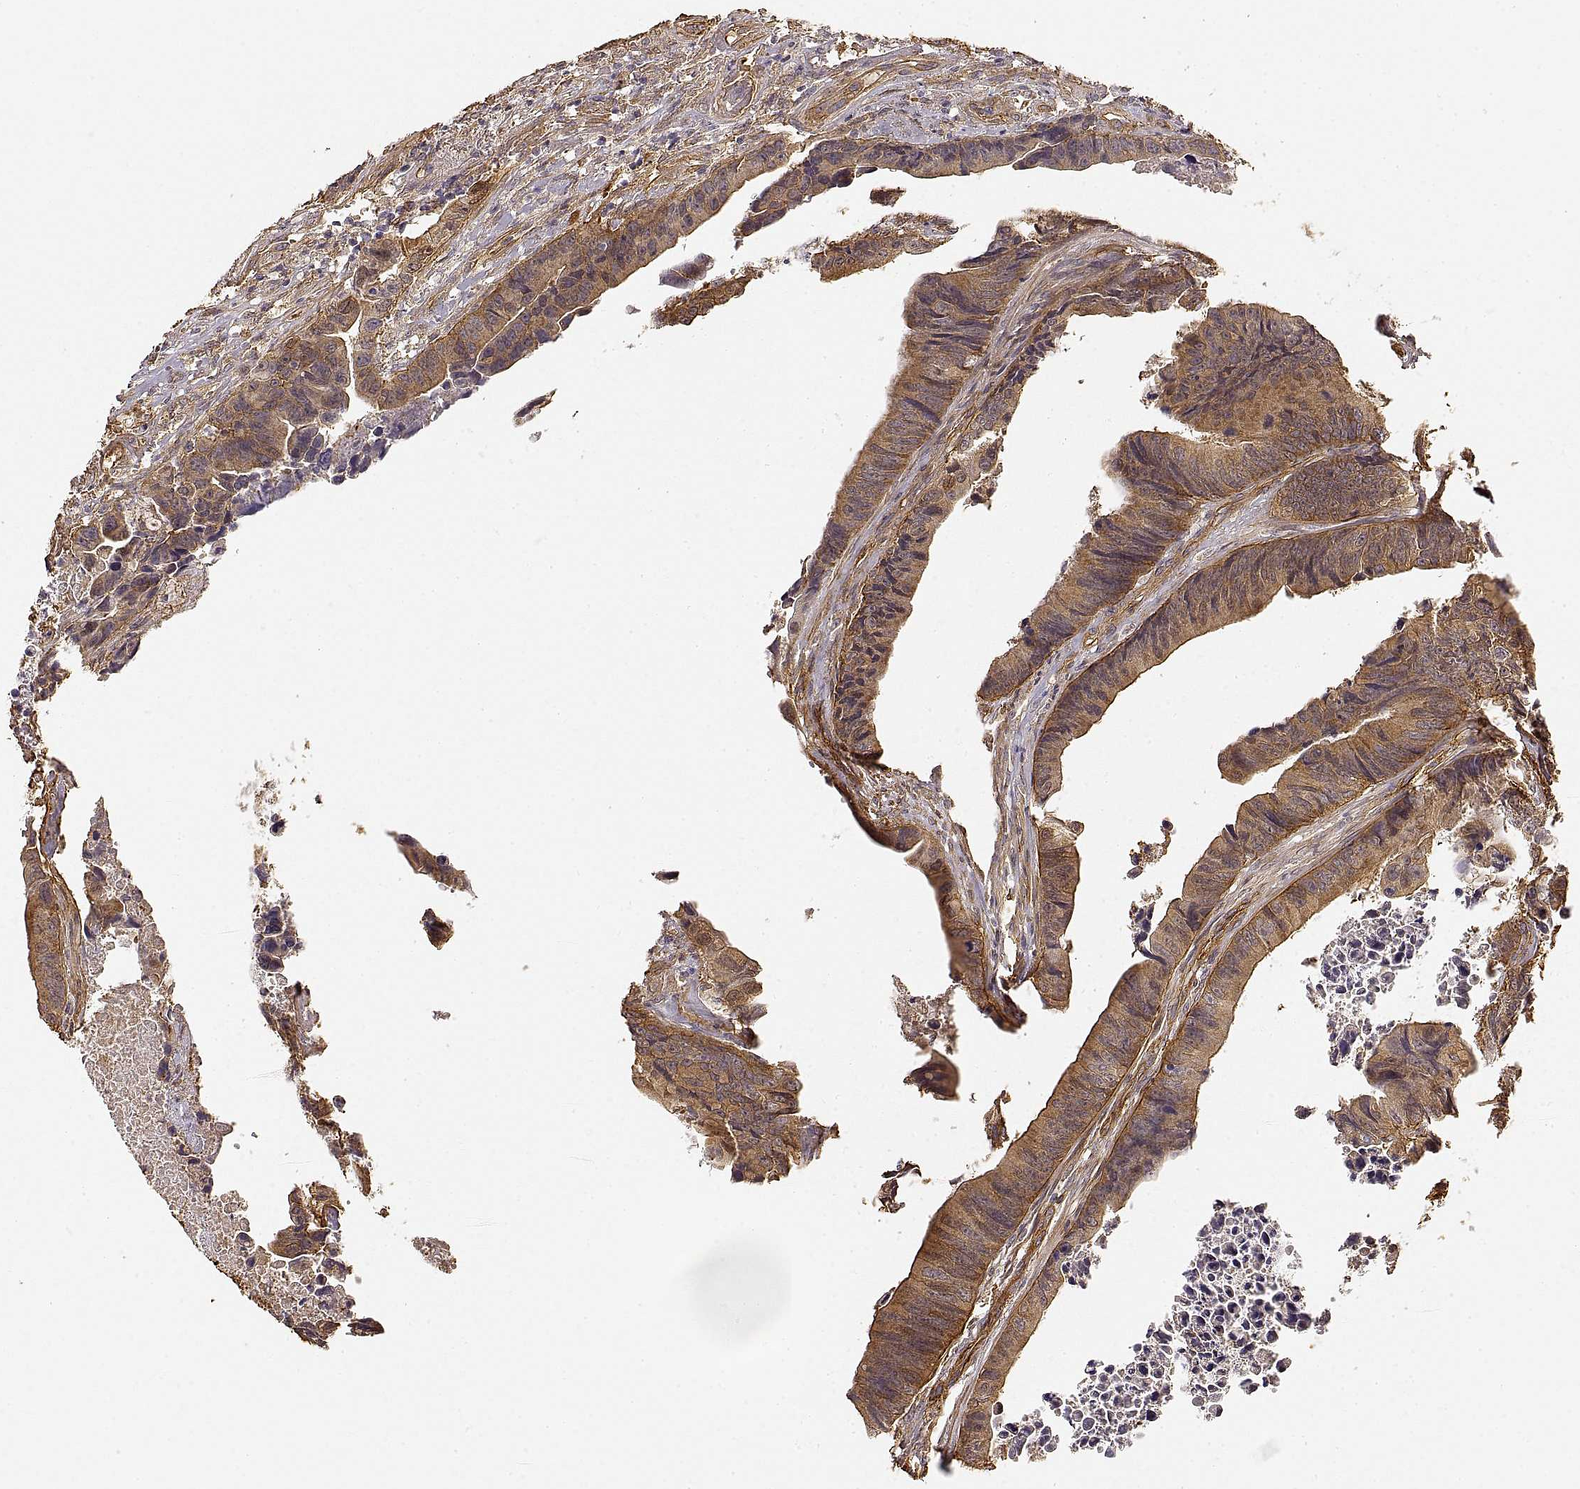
{"staining": {"intensity": "moderate", "quantity": ">75%", "location": "cytoplasmic/membranous"}, "tissue": "colorectal cancer", "cell_type": "Tumor cells", "image_type": "cancer", "snomed": [{"axis": "morphology", "description": "Adenocarcinoma, NOS"}, {"axis": "topography", "description": "Colon"}], "caption": "Immunohistochemistry (IHC) (DAB) staining of human adenocarcinoma (colorectal) exhibits moderate cytoplasmic/membranous protein staining in about >75% of tumor cells.", "gene": "LAMA4", "patient": {"sex": "female", "age": 87}}